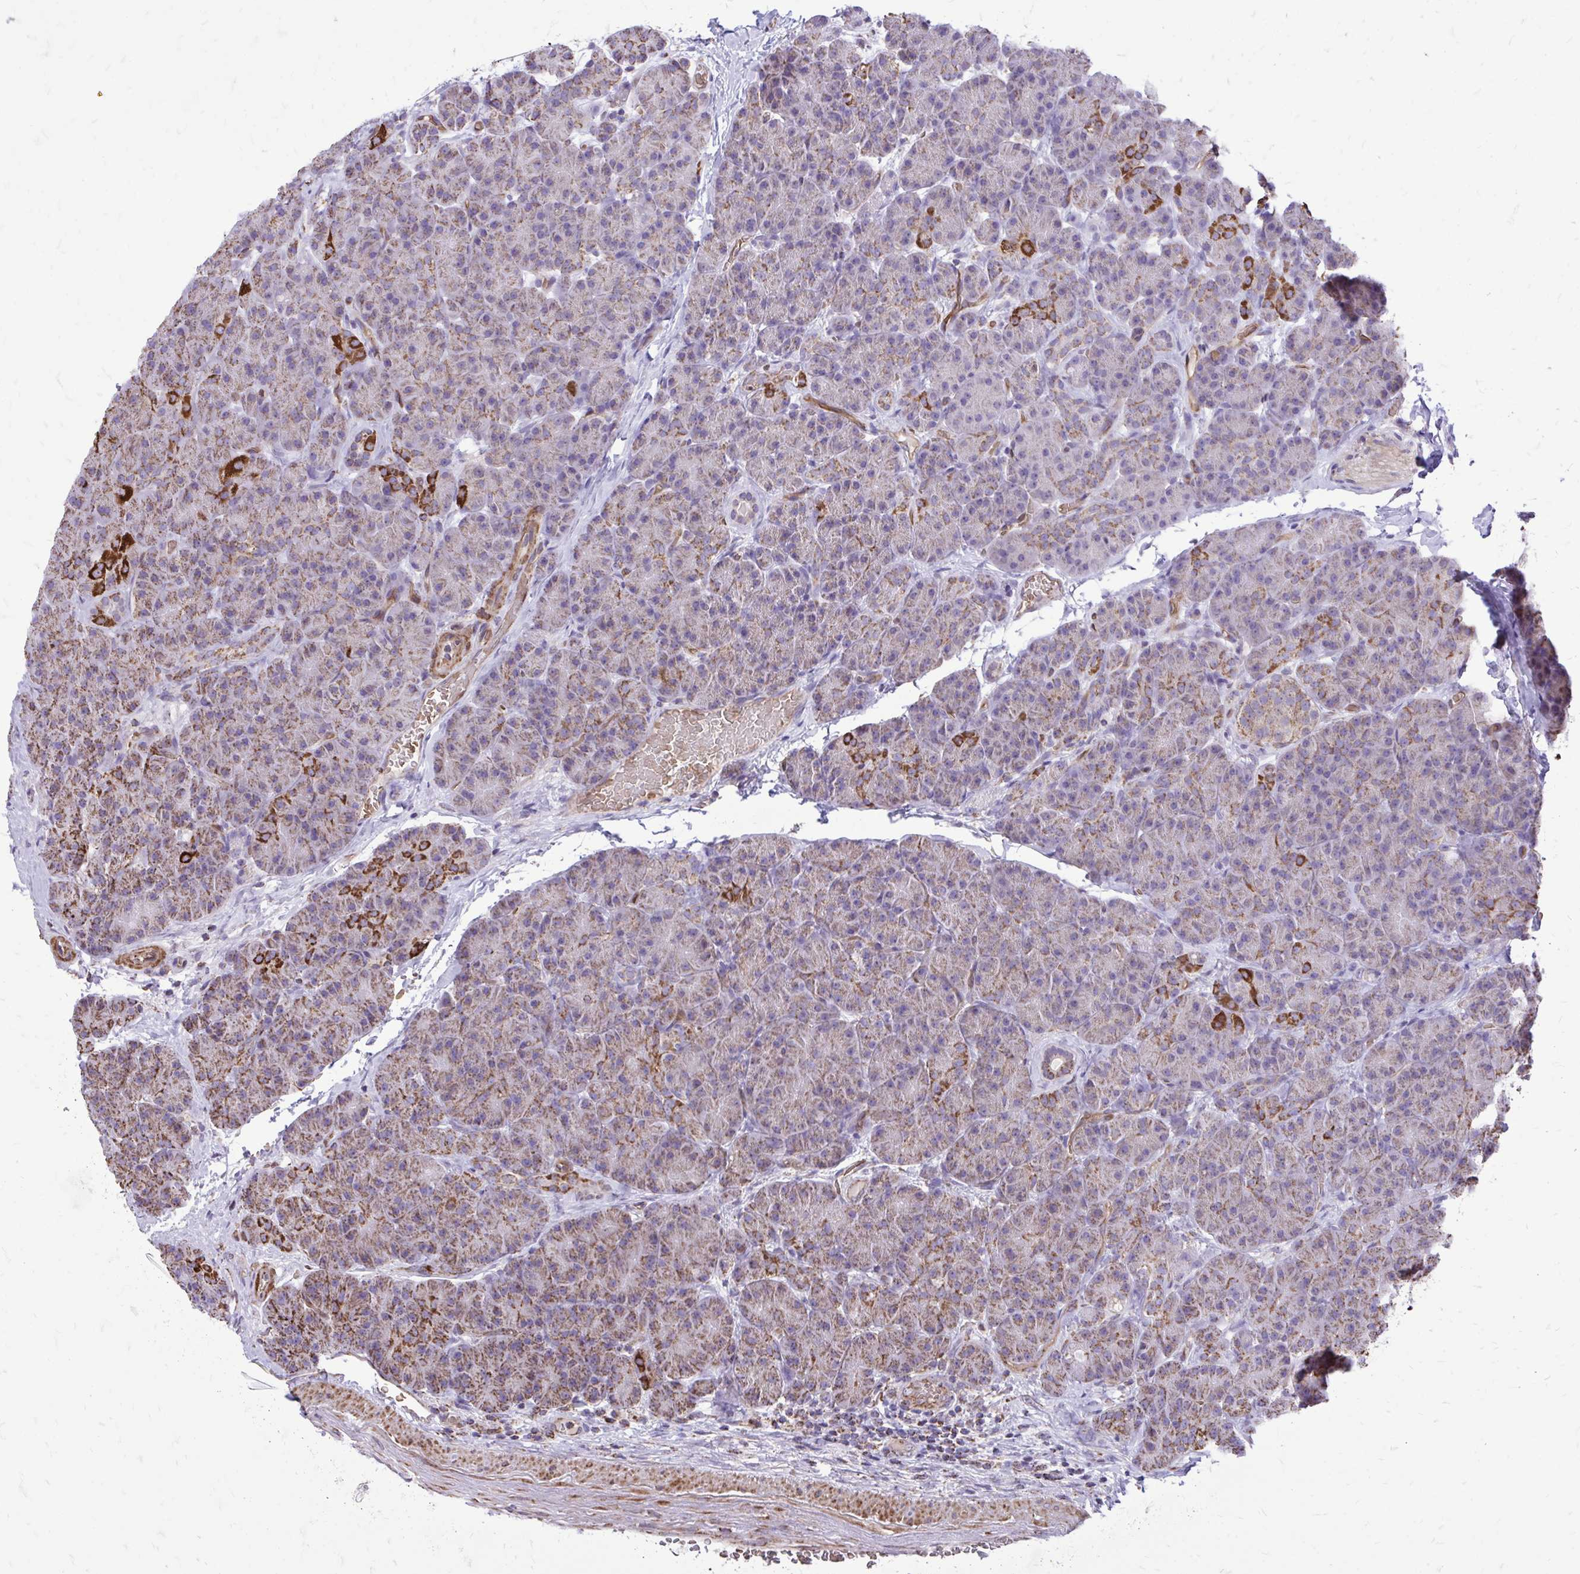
{"staining": {"intensity": "strong", "quantity": "25%-75%", "location": "cytoplasmic/membranous"}, "tissue": "pancreas", "cell_type": "Exocrine glandular cells", "image_type": "normal", "snomed": [{"axis": "morphology", "description": "Normal tissue, NOS"}, {"axis": "topography", "description": "Pancreas"}], "caption": "Human pancreas stained with a brown dye reveals strong cytoplasmic/membranous positive positivity in approximately 25%-75% of exocrine glandular cells.", "gene": "UBE2C", "patient": {"sex": "male", "age": 57}}